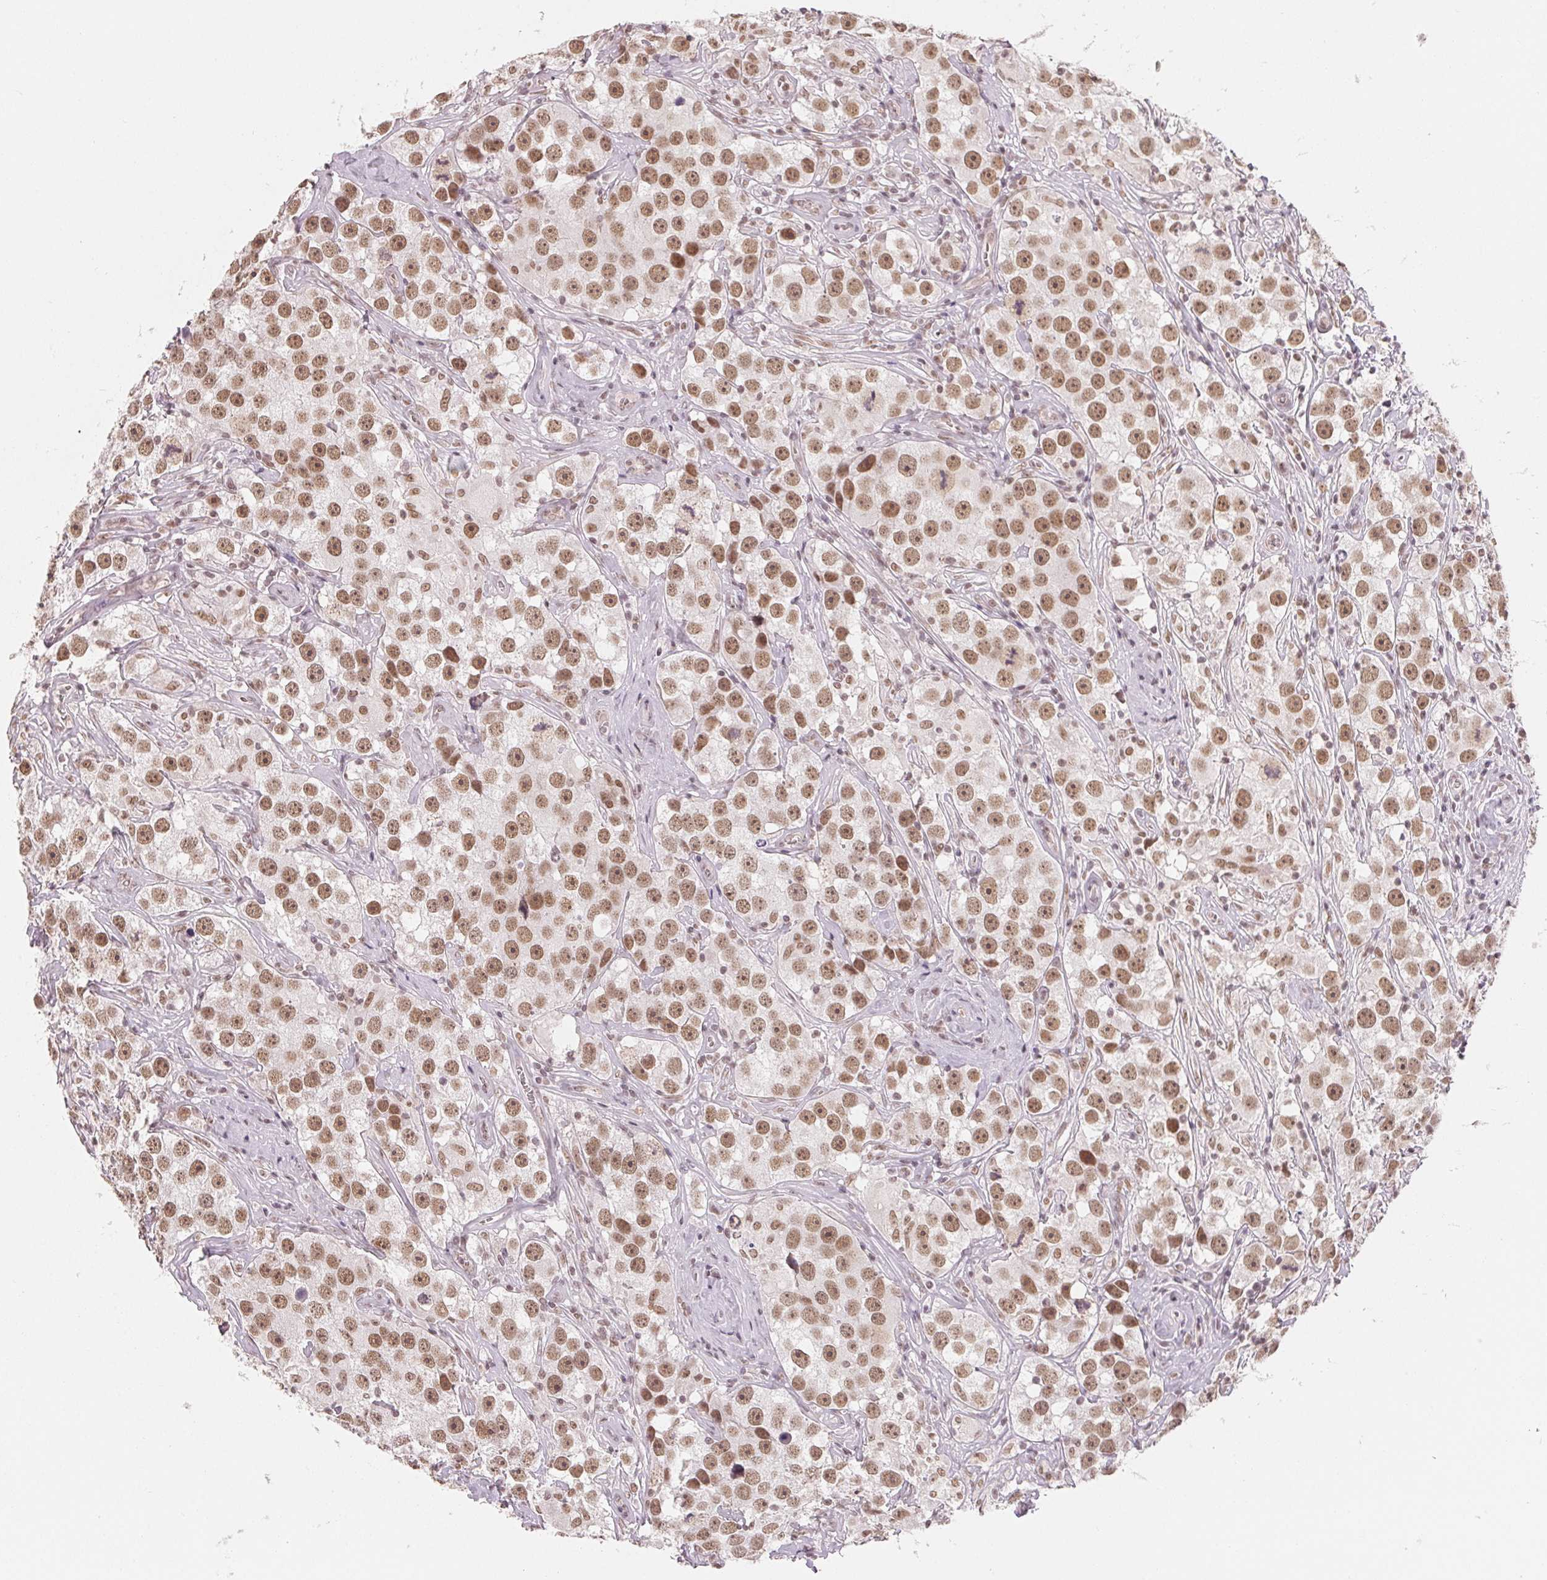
{"staining": {"intensity": "moderate", "quantity": ">75%", "location": "nuclear"}, "tissue": "testis cancer", "cell_type": "Tumor cells", "image_type": "cancer", "snomed": [{"axis": "morphology", "description": "Seminoma, NOS"}, {"axis": "topography", "description": "Testis"}], "caption": "IHC histopathology image of testis seminoma stained for a protein (brown), which shows medium levels of moderate nuclear staining in about >75% of tumor cells.", "gene": "NXF3", "patient": {"sex": "male", "age": 49}}